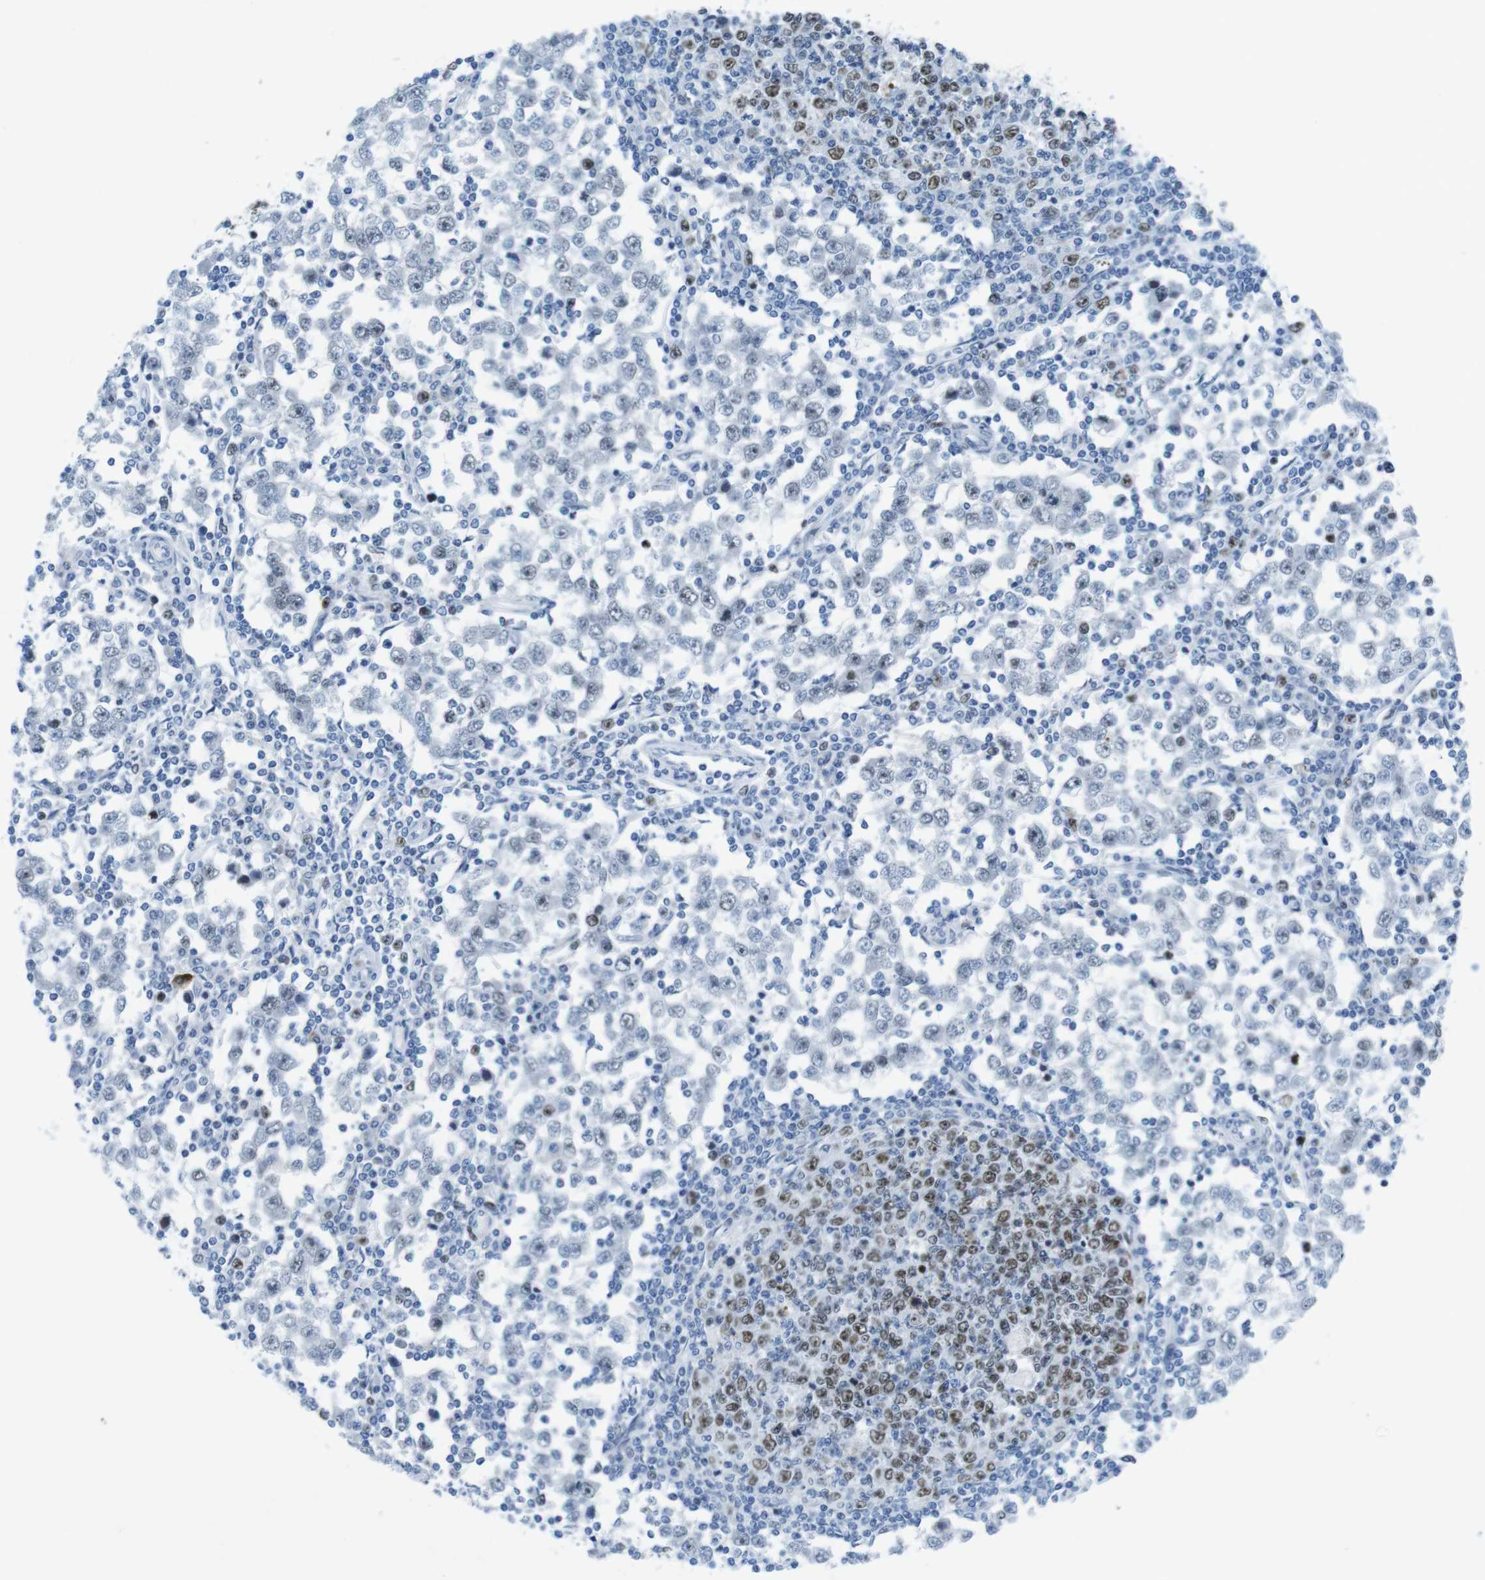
{"staining": {"intensity": "negative", "quantity": "none", "location": "none"}, "tissue": "testis cancer", "cell_type": "Tumor cells", "image_type": "cancer", "snomed": [{"axis": "morphology", "description": "Seminoma, NOS"}, {"axis": "topography", "description": "Testis"}], "caption": "This is a micrograph of IHC staining of seminoma (testis), which shows no staining in tumor cells.", "gene": "CHAF1A", "patient": {"sex": "male", "age": 65}}